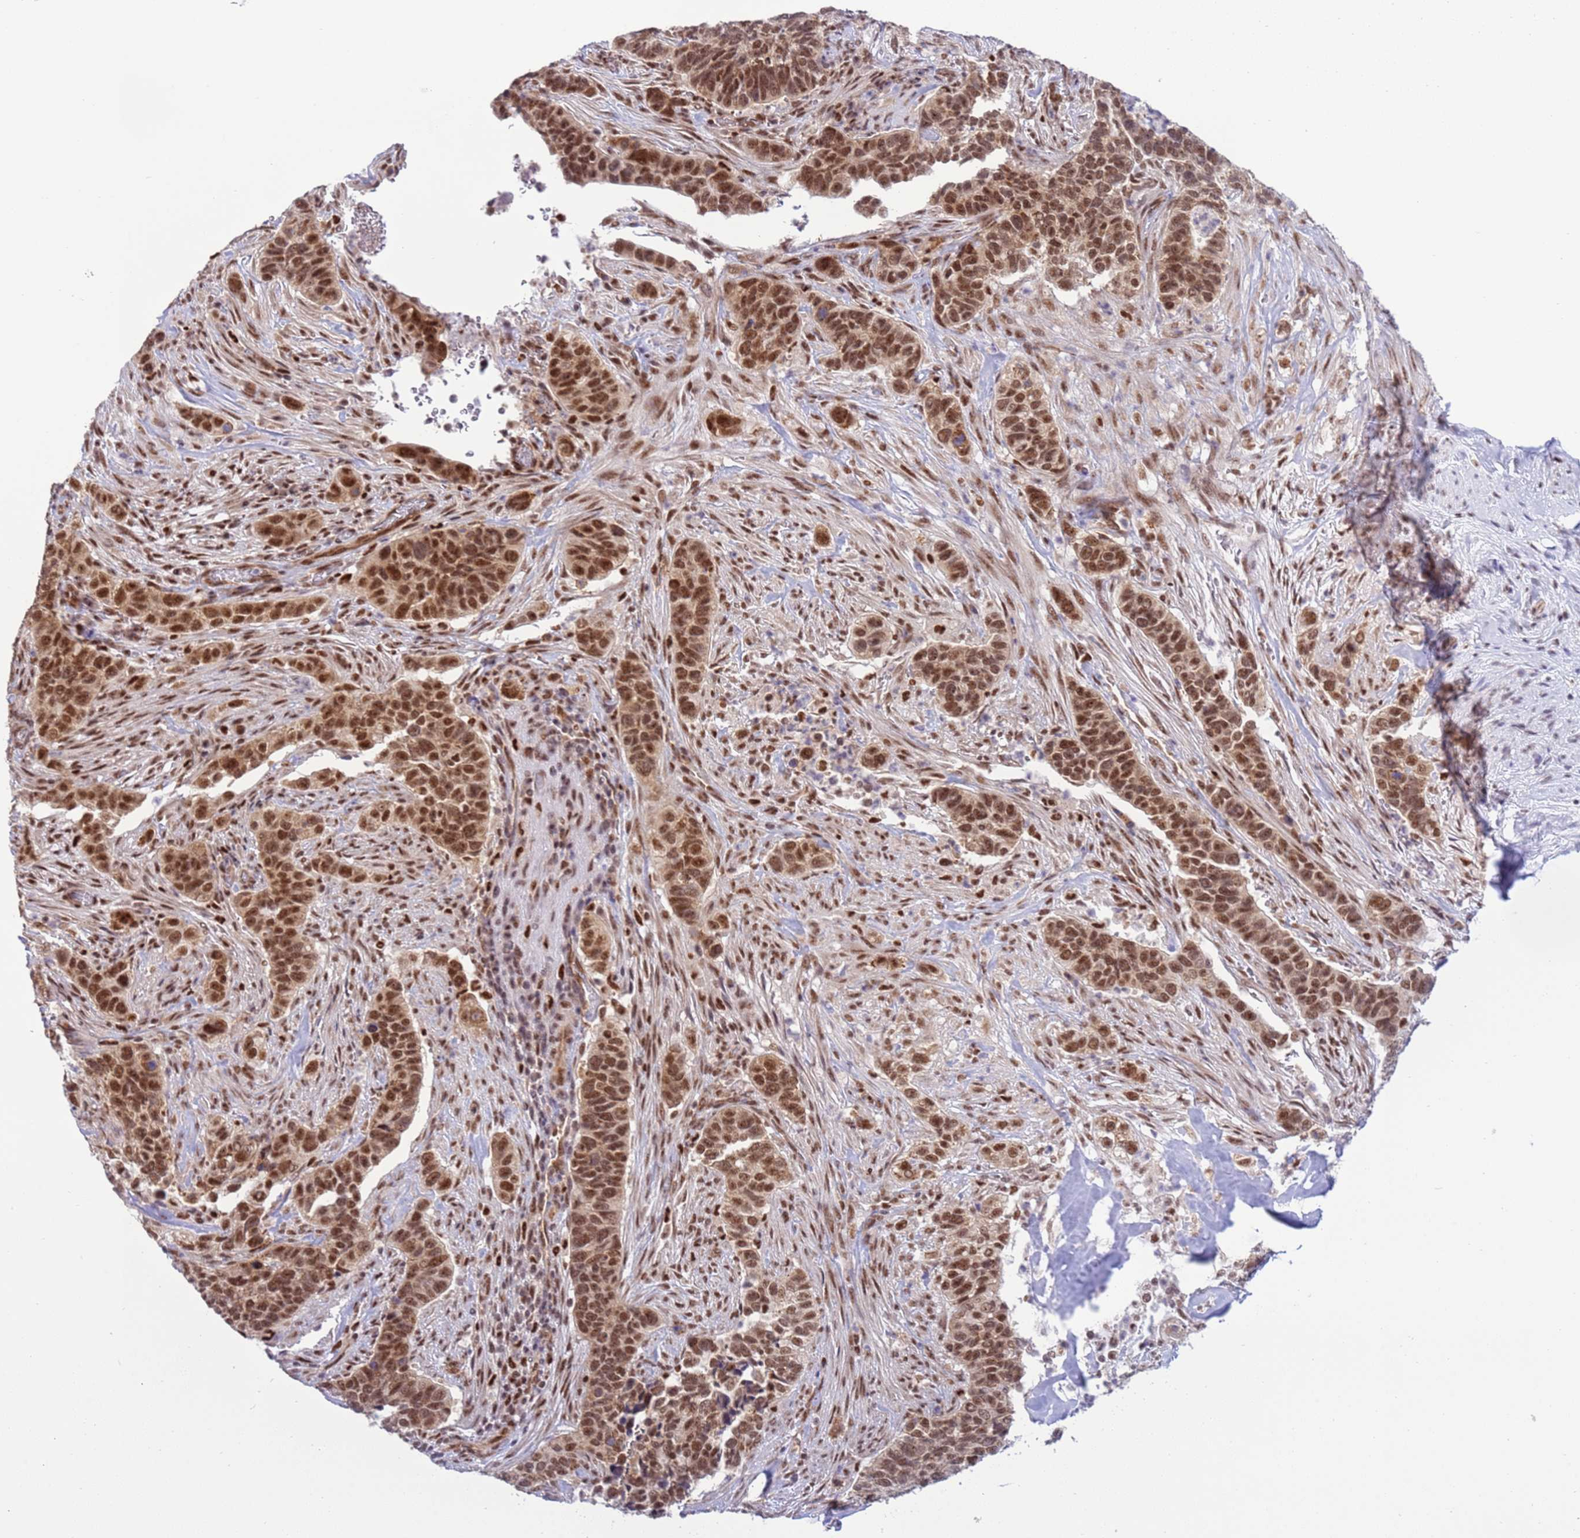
{"staining": {"intensity": "strong", "quantity": ">75%", "location": "nuclear"}, "tissue": "cervical cancer", "cell_type": "Tumor cells", "image_type": "cancer", "snomed": [{"axis": "morphology", "description": "Squamous cell carcinoma, NOS"}, {"axis": "topography", "description": "Cervix"}], "caption": "An IHC micrograph of neoplastic tissue is shown. Protein staining in brown highlights strong nuclear positivity in cervical squamous cell carcinoma within tumor cells.", "gene": "PRPF6", "patient": {"sex": "female", "age": 38}}